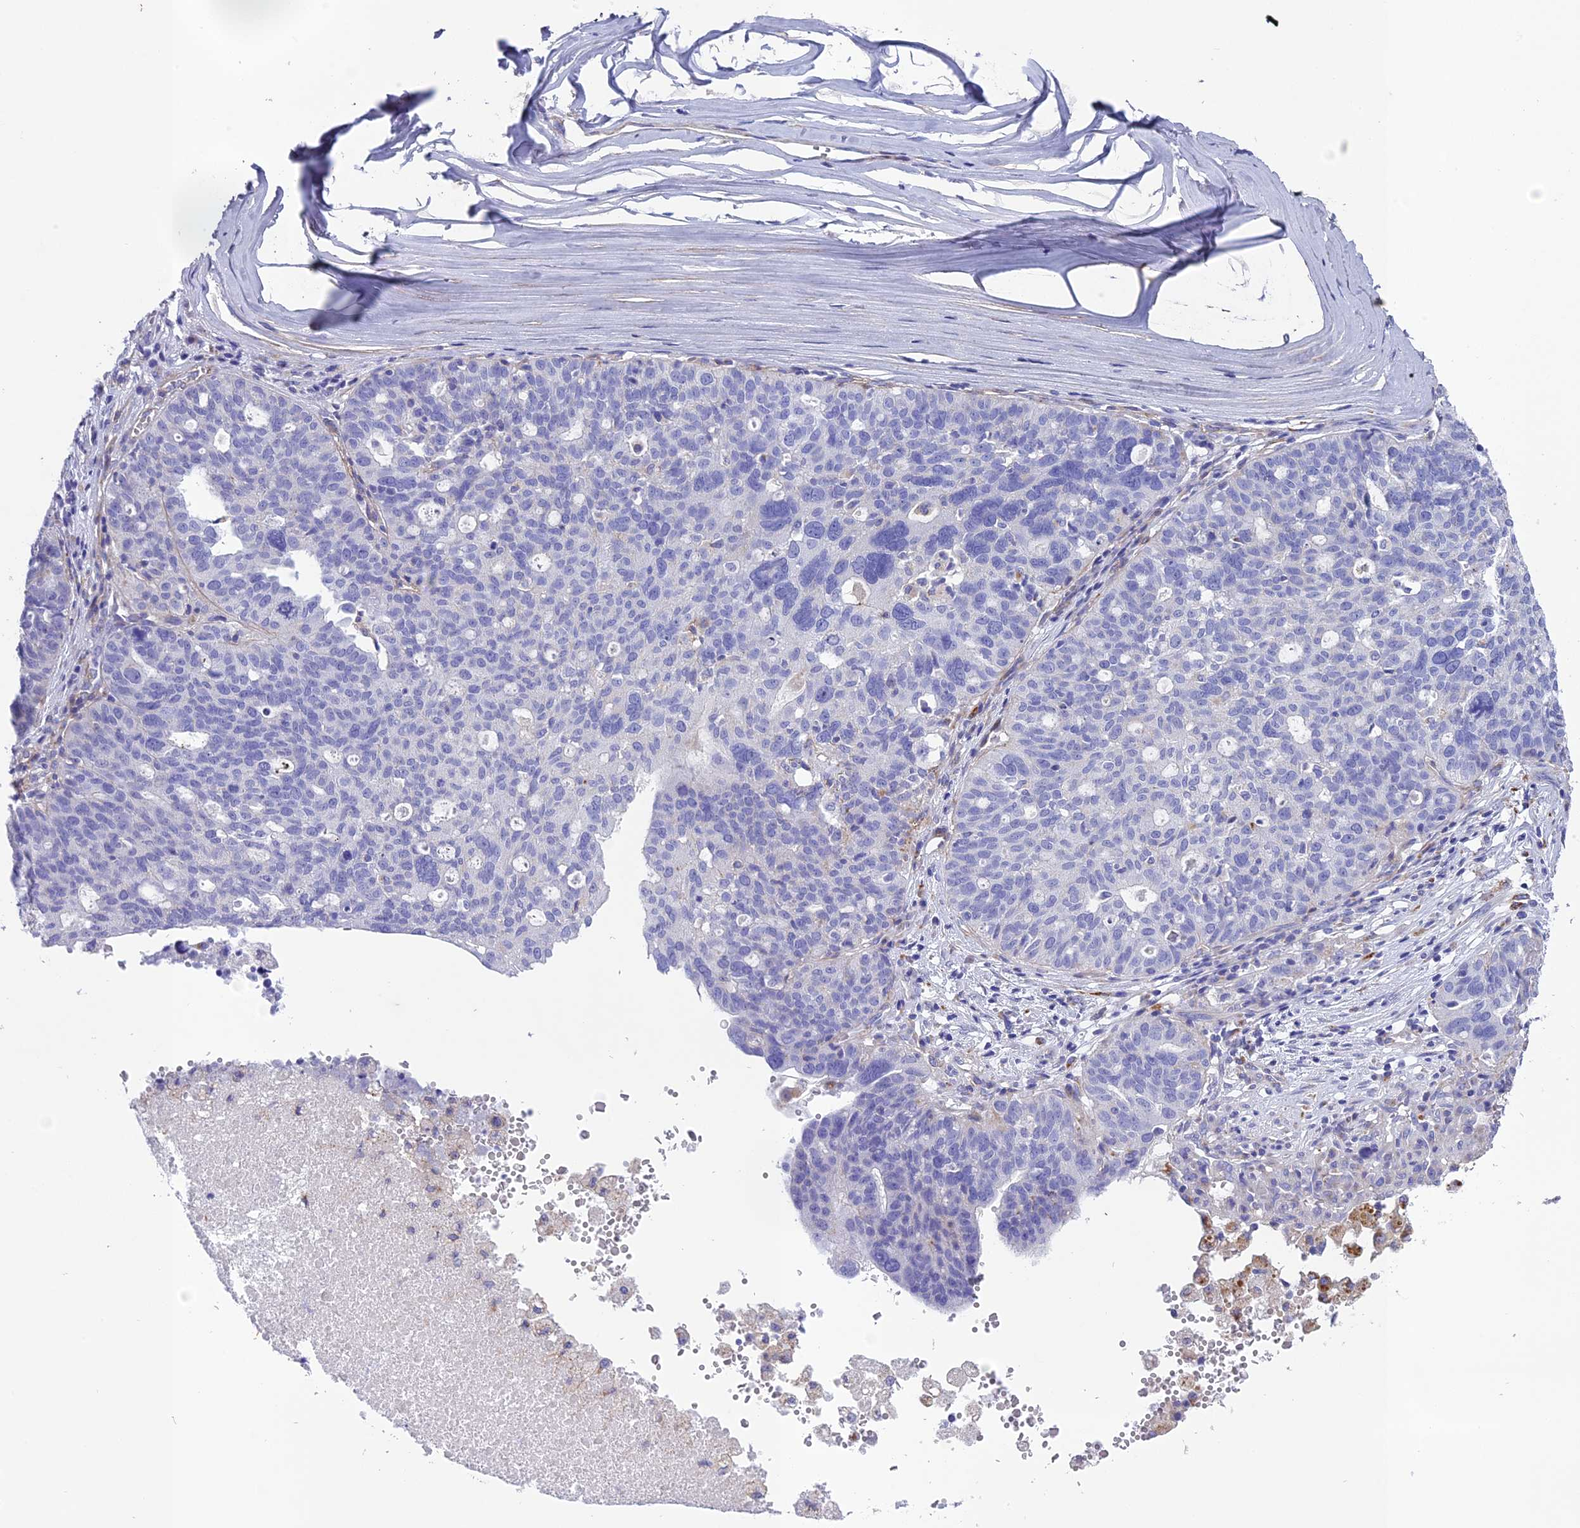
{"staining": {"intensity": "negative", "quantity": "none", "location": "none"}, "tissue": "ovarian cancer", "cell_type": "Tumor cells", "image_type": "cancer", "snomed": [{"axis": "morphology", "description": "Cystadenocarcinoma, serous, NOS"}, {"axis": "topography", "description": "Ovary"}], "caption": "A micrograph of human serous cystadenocarcinoma (ovarian) is negative for staining in tumor cells.", "gene": "TNS1", "patient": {"sex": "female", "age": 59}}